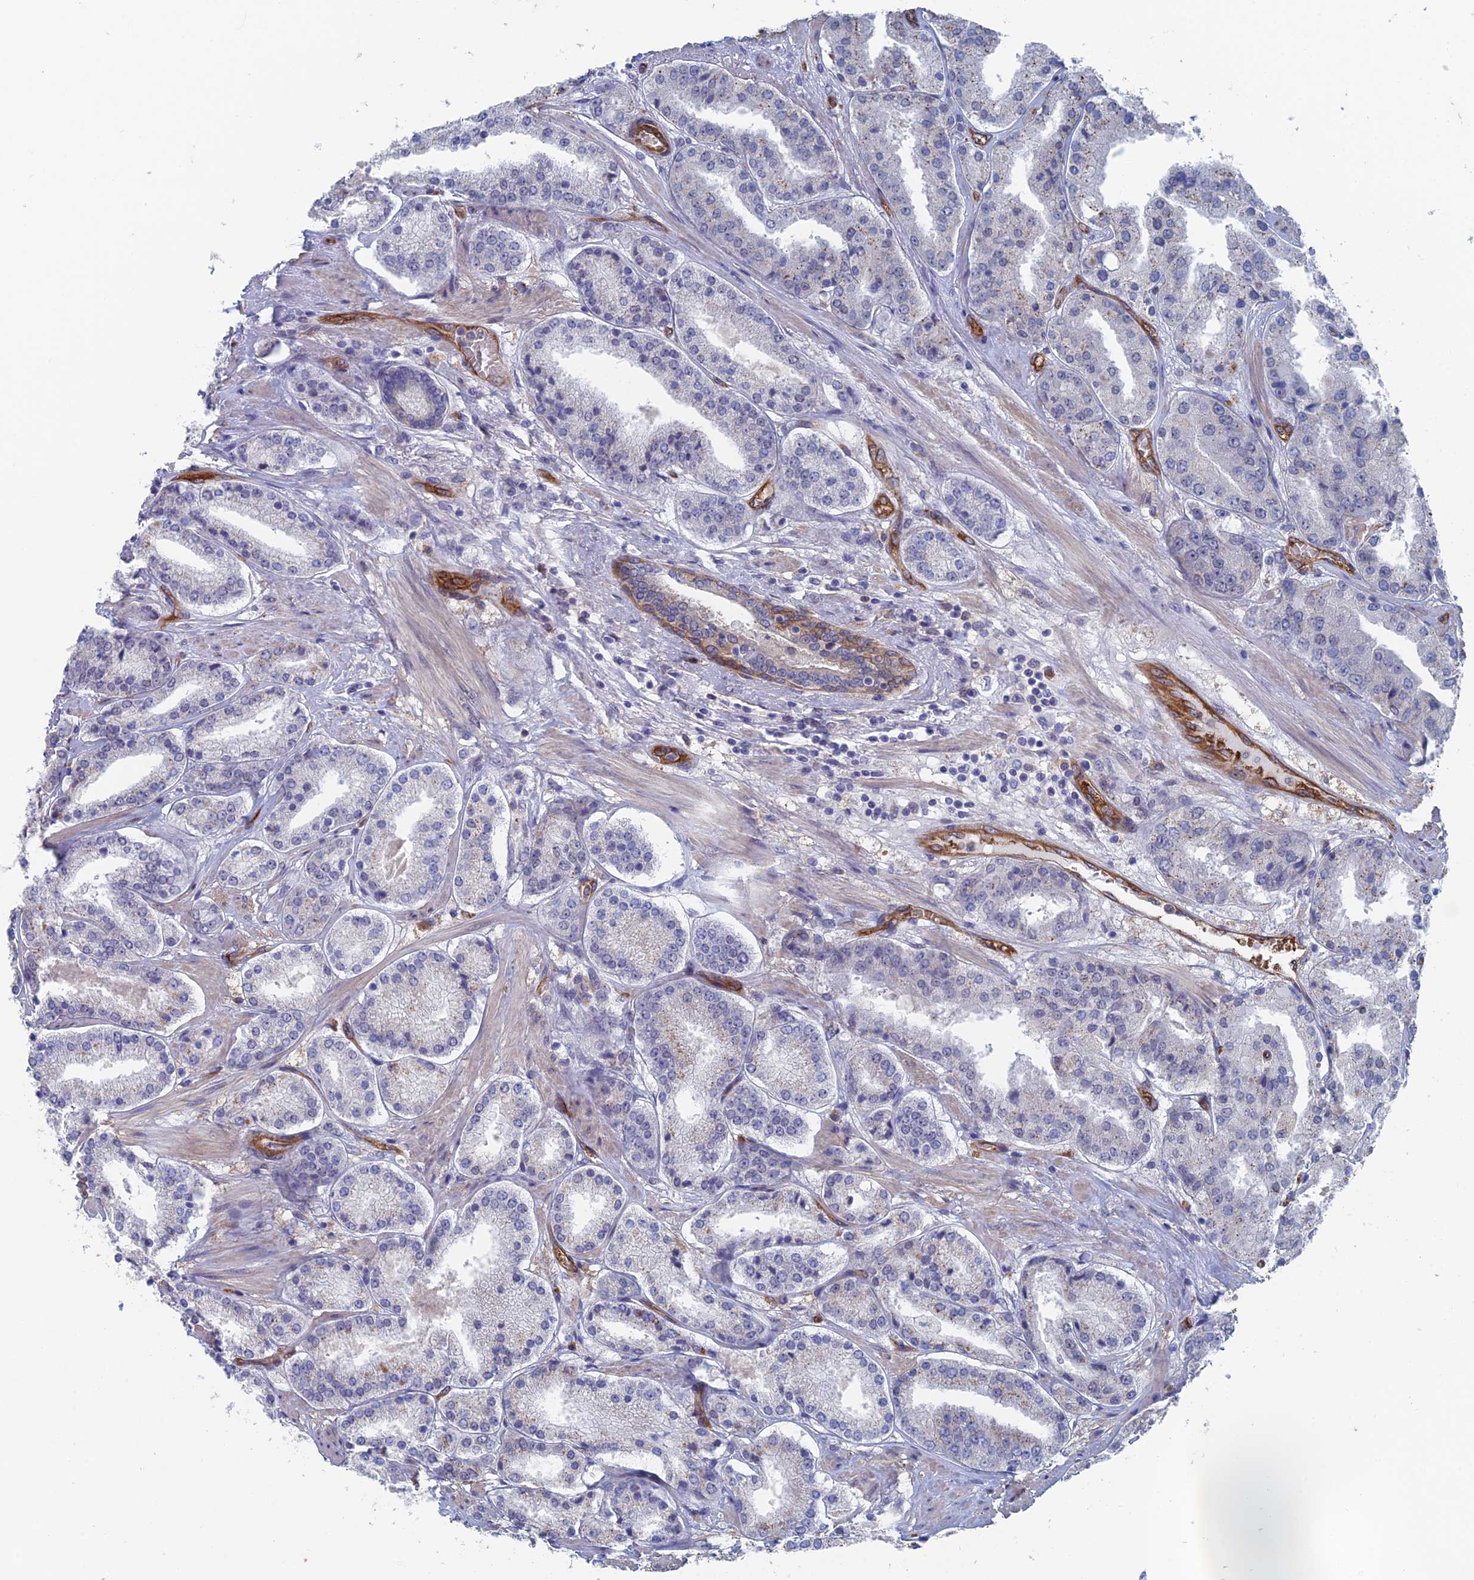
{"staining": {"intensity": "negative", "quantity": "none", "location": "none"}, "tissue": "prostate cancer", "cell_type": "Tumor cells", "image_type": "cancer", "snomed": [{"axis": "morphology", "description": "Adenocarcinoma, High grade"}, {"axis": "topography", "description": "Prostate"}], "caption": "IHC histopathology image of neoplastic tissue: human prostate cancer stained with DAB exhibits no significant protein positivity in tumor cells.", "gene": "ARAP3", "patient": {"sex": "male", "age": 63}}